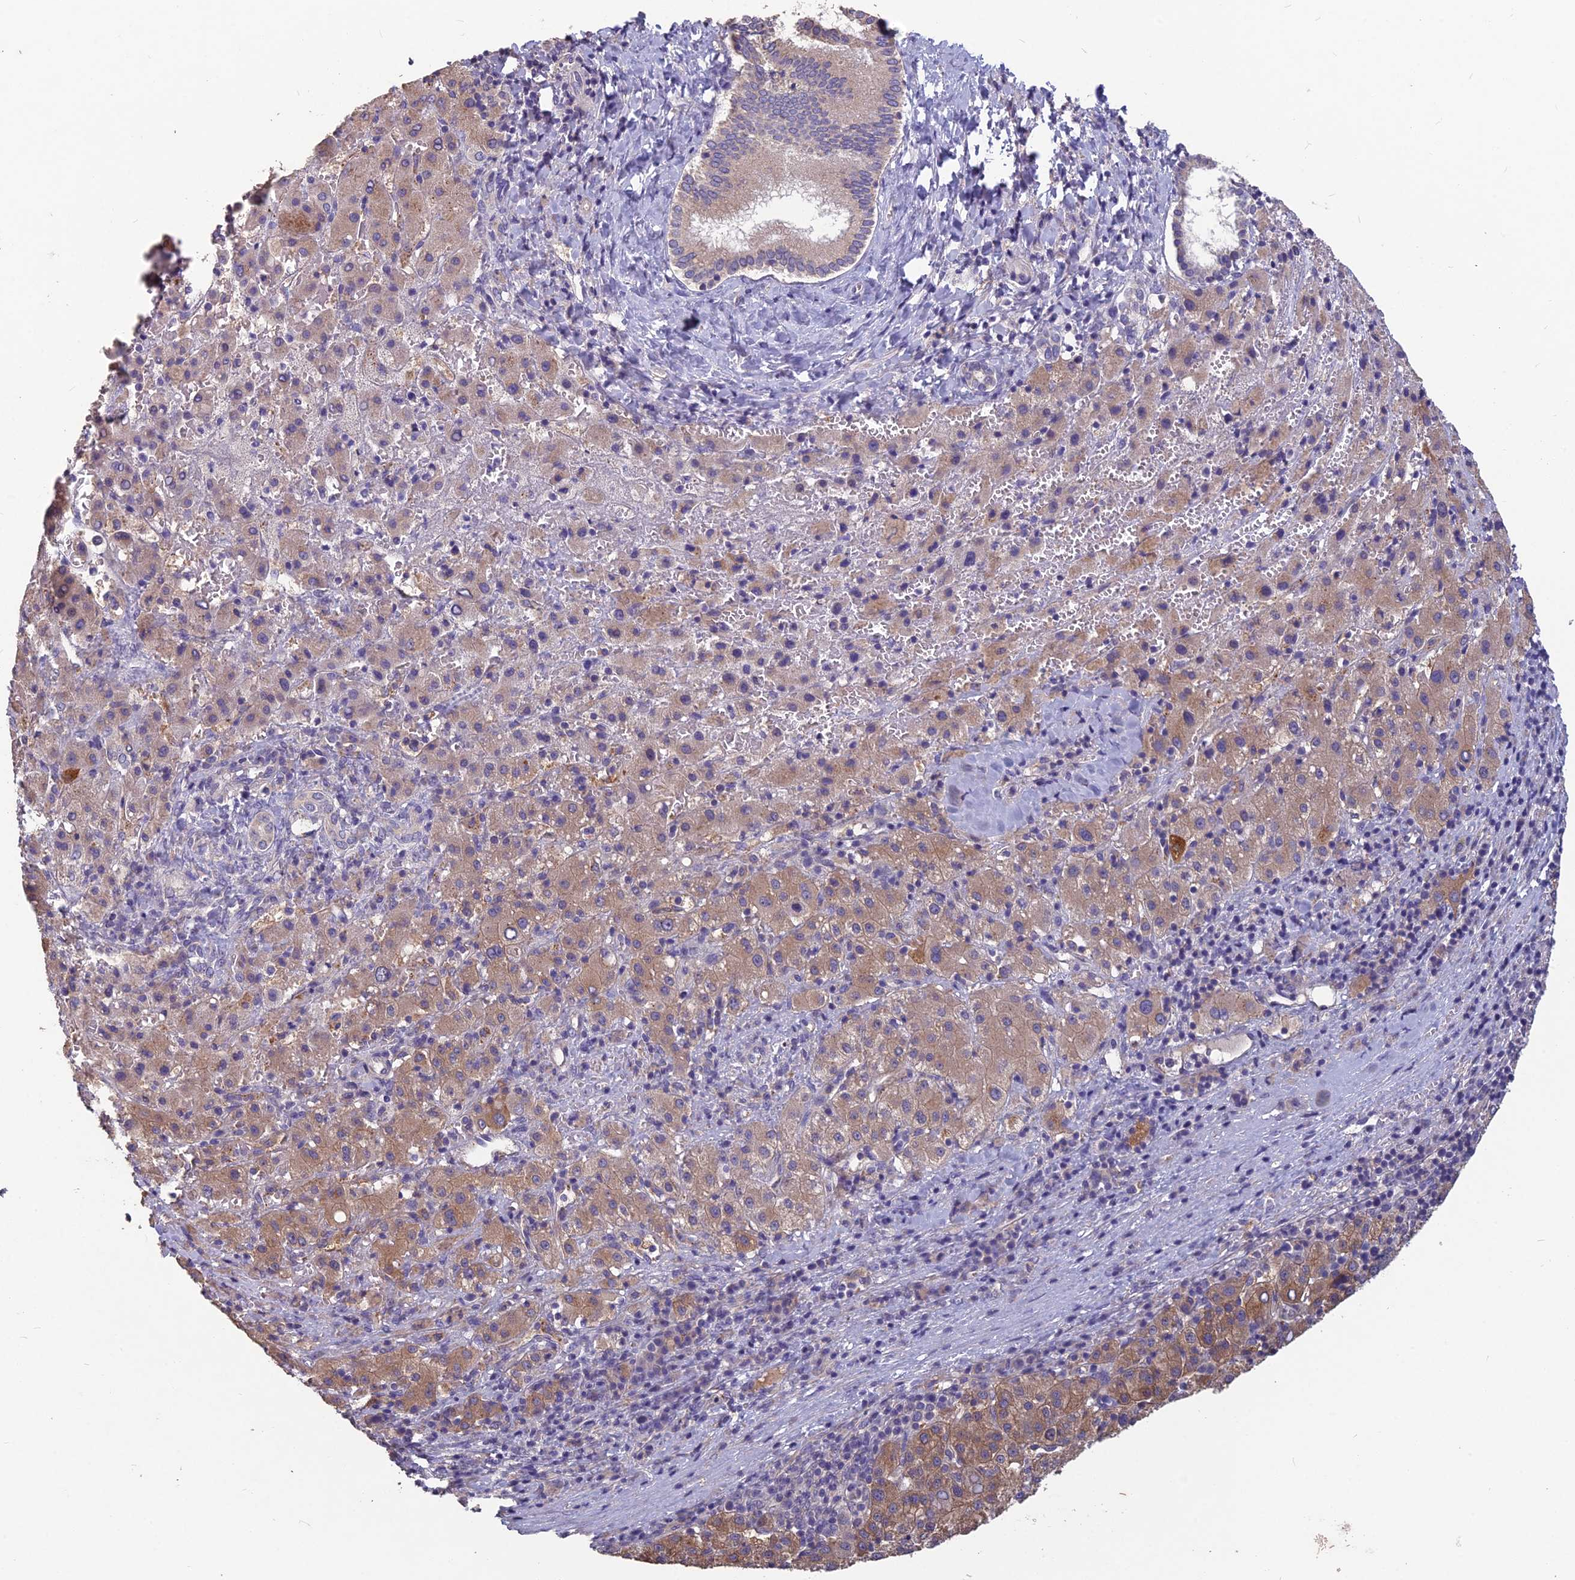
{"staining": {"intensity": "moderate", "quantity": "25%-75%", "location": "cytoplasmic/membranous"}, "tissue": "liver cancer", "cell_type": "Tumor cells", "image_type": "cancer", "snomed": [{"axis": "morphology", "description": "Carcinoma, Hepatocellular, NOS"}, {"axis": "topography", "description": "Liver"}], "caption": "Protein expression analysis of liver hepatocellular carcinoma exhibits moderate cytoplasmic/membranous positivity in about 25%-75% of tumor cells.", "gene": "CEACAM16", "patient": {"sex": "female", "age": 58}}